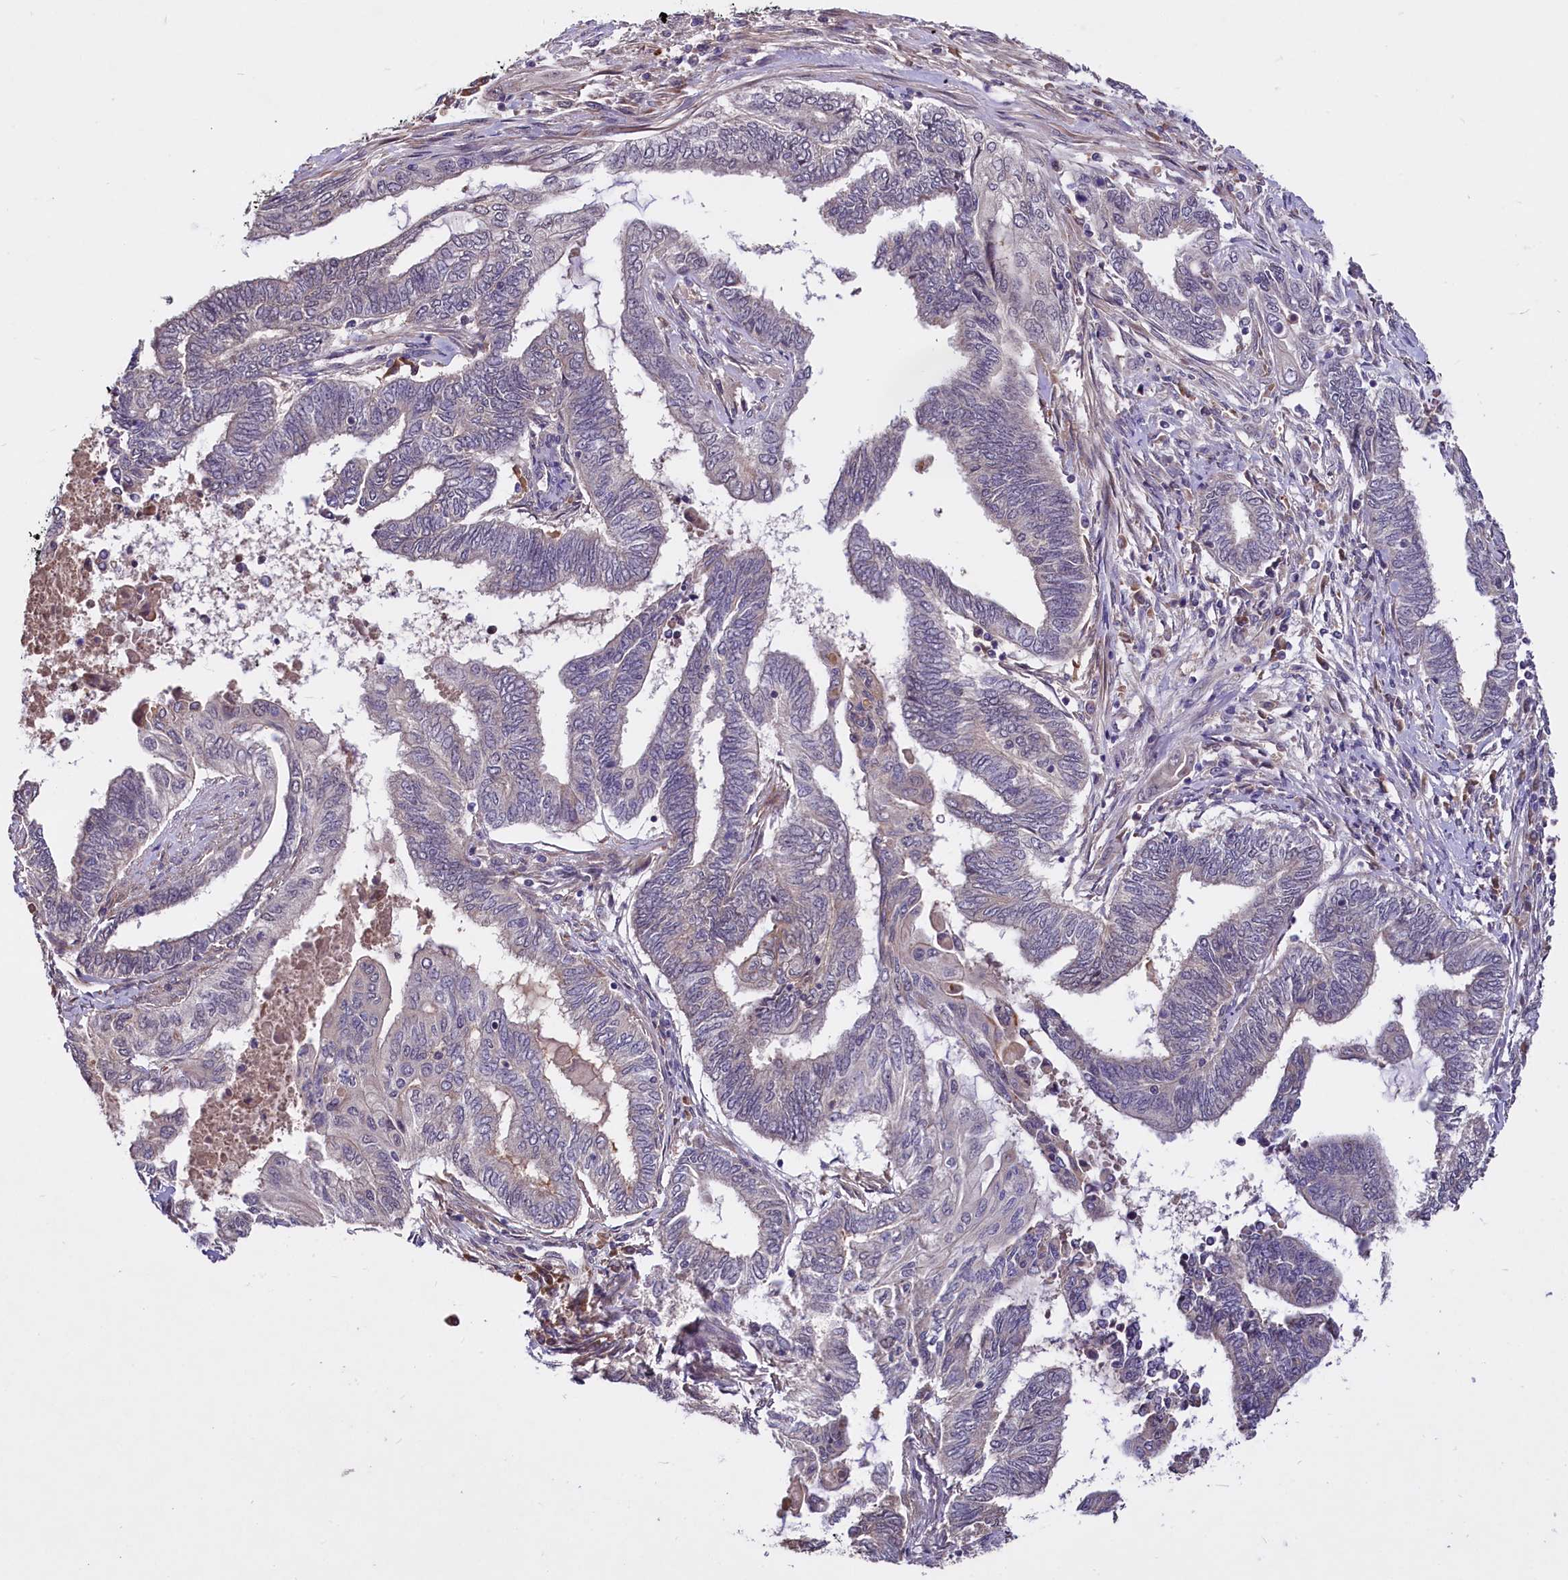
{"staining": {"intensity": "negative", "quantity": "none", "location": "none"}, "tissue": "endometrial cancer", "cell_type": "Tumor cells", "image_type": "cancer", "snomed": [{"axis": "morphology", "description": "Adenocarcinoma, NOS"}, {"axis": "topography", "description": "Uterus"}, {"axis": "topography", "description": "Endometrium"}], "caption": "There is no significant expression in tumor cells of adenocarcinoma (endometrial).", "gene": "UBE3A", "patient": {"sex": "female", "age": 70}}